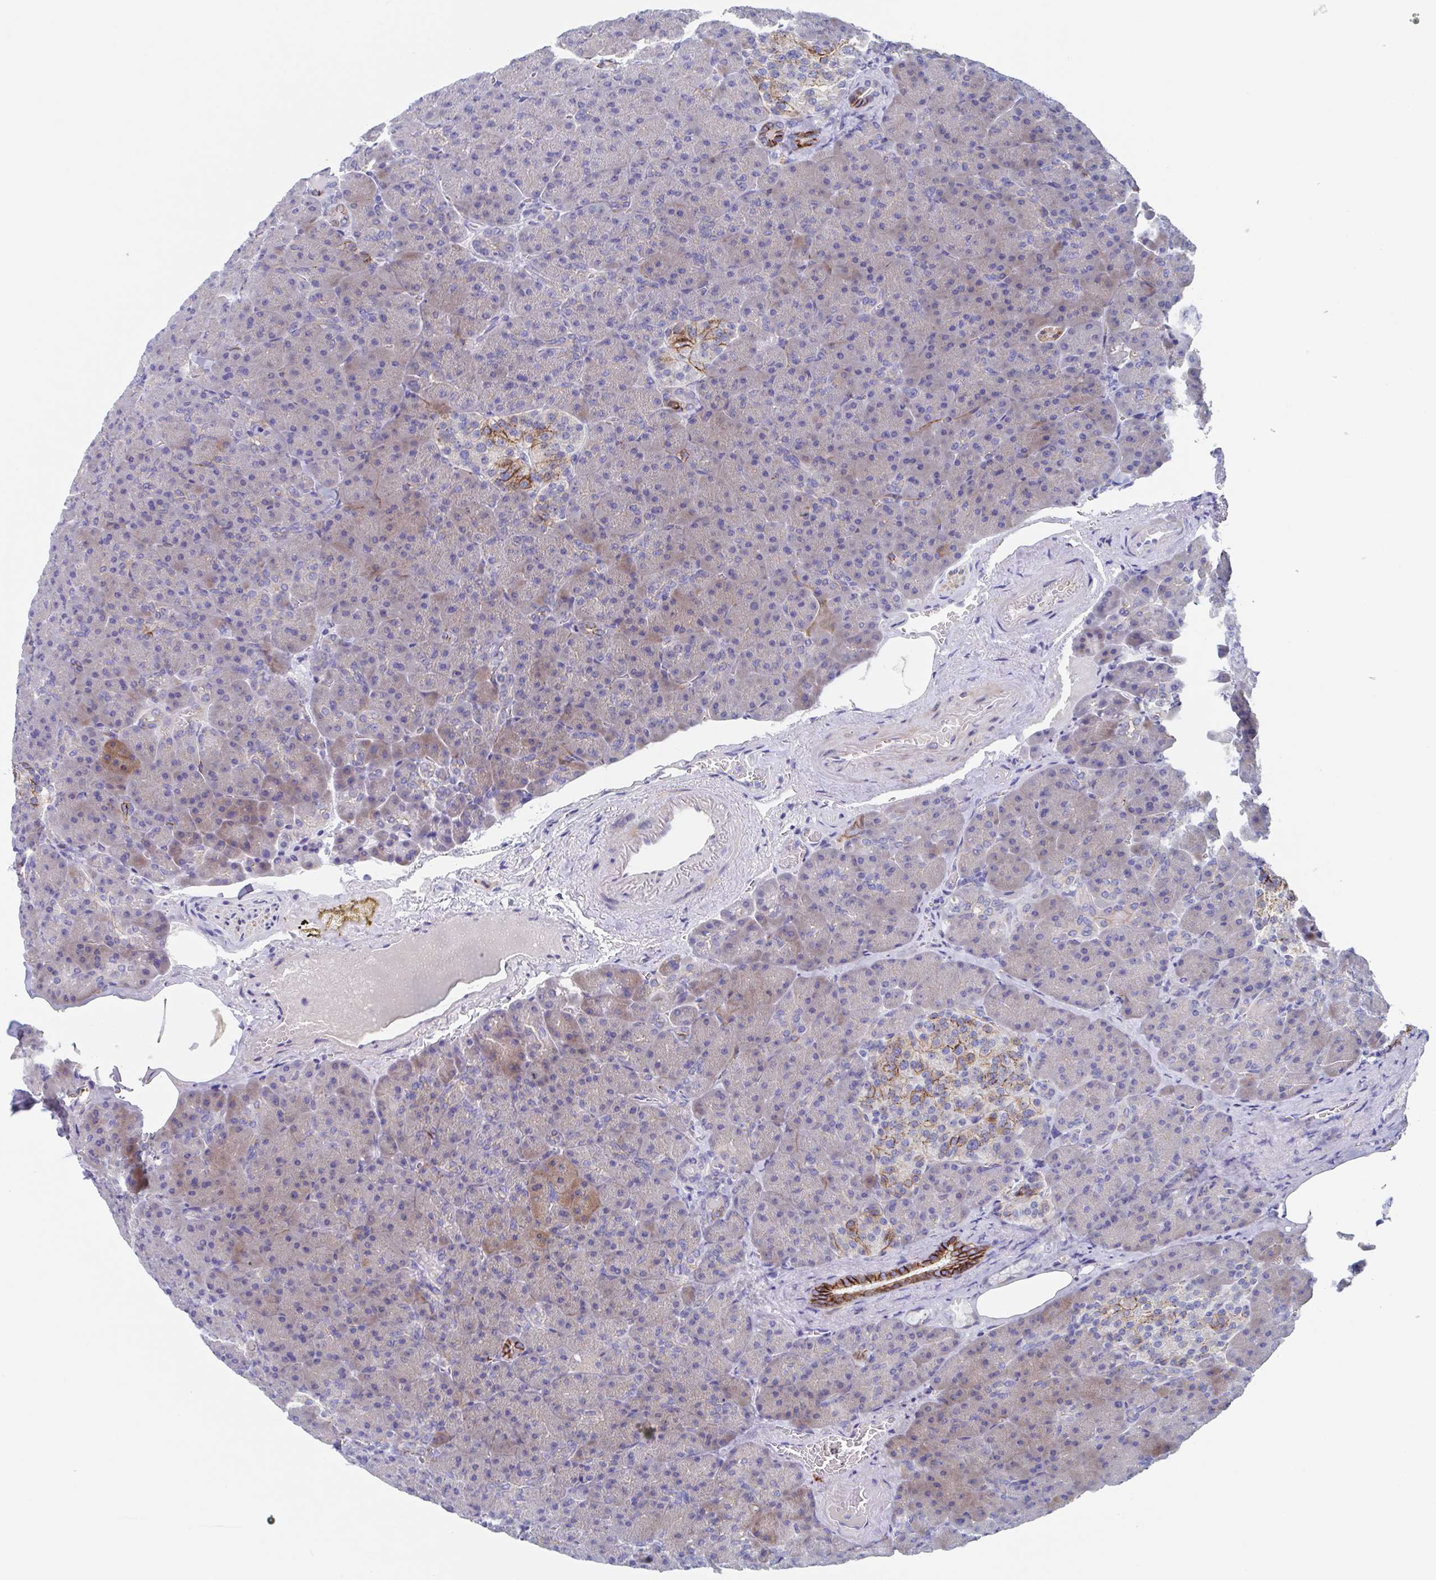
{"staining": {"intensity": "strong", "quantity": "<25%", "location": "cytoplasmic/membranous"}, "tissue": "pancreas", "cell_type": "Exocrine glandular cells", "image_type": "normal", "snomed": [{"axis": "morphology", "description": "Normal tissue, NOS"}, {"axis": "topography", "description": "Pancreas"}], "caption": "Protein positivity by immunohistochemistry (IHC) shows strong cytoplasmic/membranous staining in about <25% of exocrine glandular cells in benign pancreas.", "gene": "CDH2", "patient": {"sex": "female", "age": 74}}